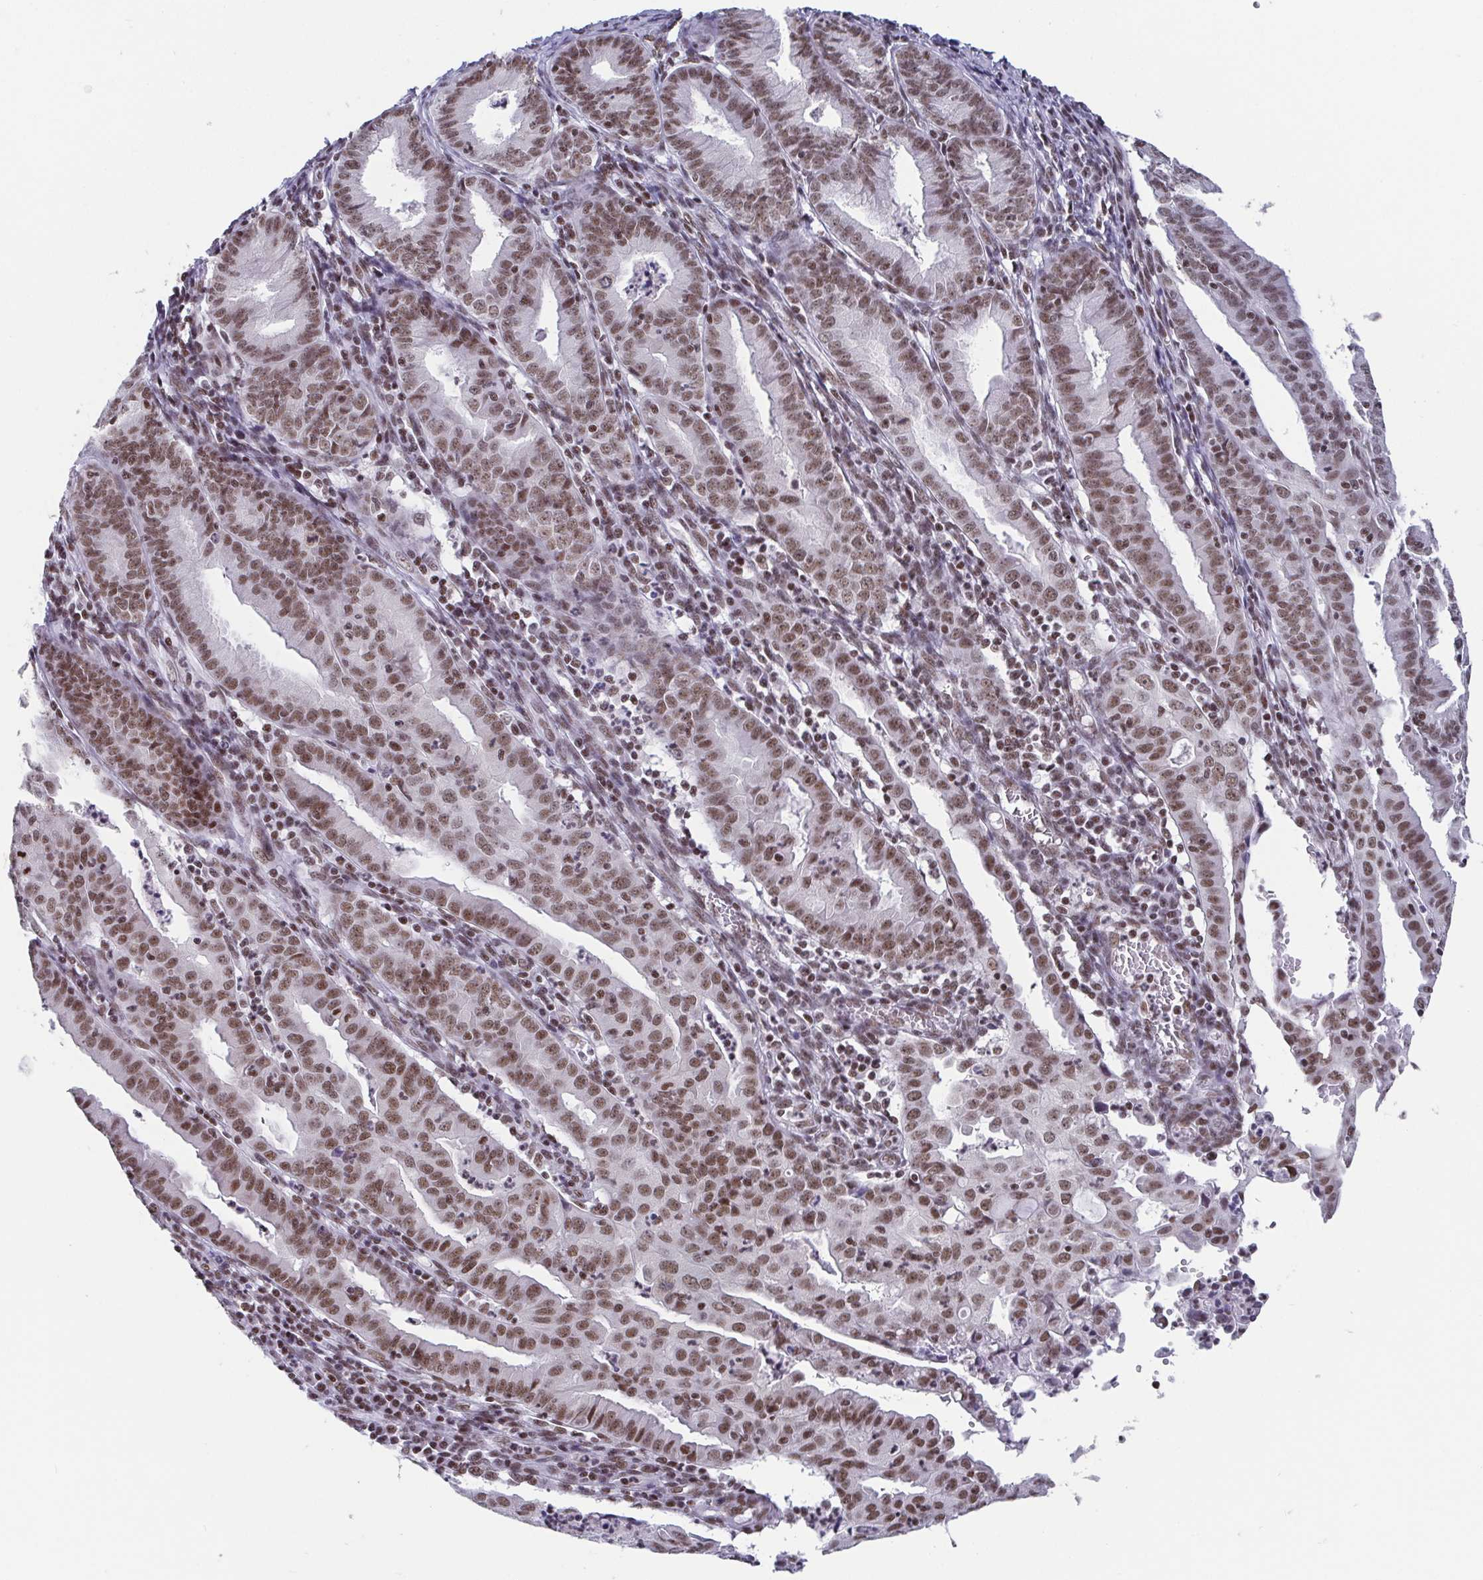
{"staining": {"intensity": "moderate", "quantity": ">75%", "location": "nuclear"}, "tissue": "endometrial cancer", "cell_type": "Tumor cells", "image_type": "cancer", "snomed": [{"axis": "morphology", "description": "Adenocarcinoma, NOS"}, {"axis": "topography", "description": "Endometrium"}], "caption": "Tumor cells display medium levels of moderate nuclear positivity in about >75% of cells in endometrial cancer.", "gene": "CTCF", "patient": {"sex": "female", "age": 60}}